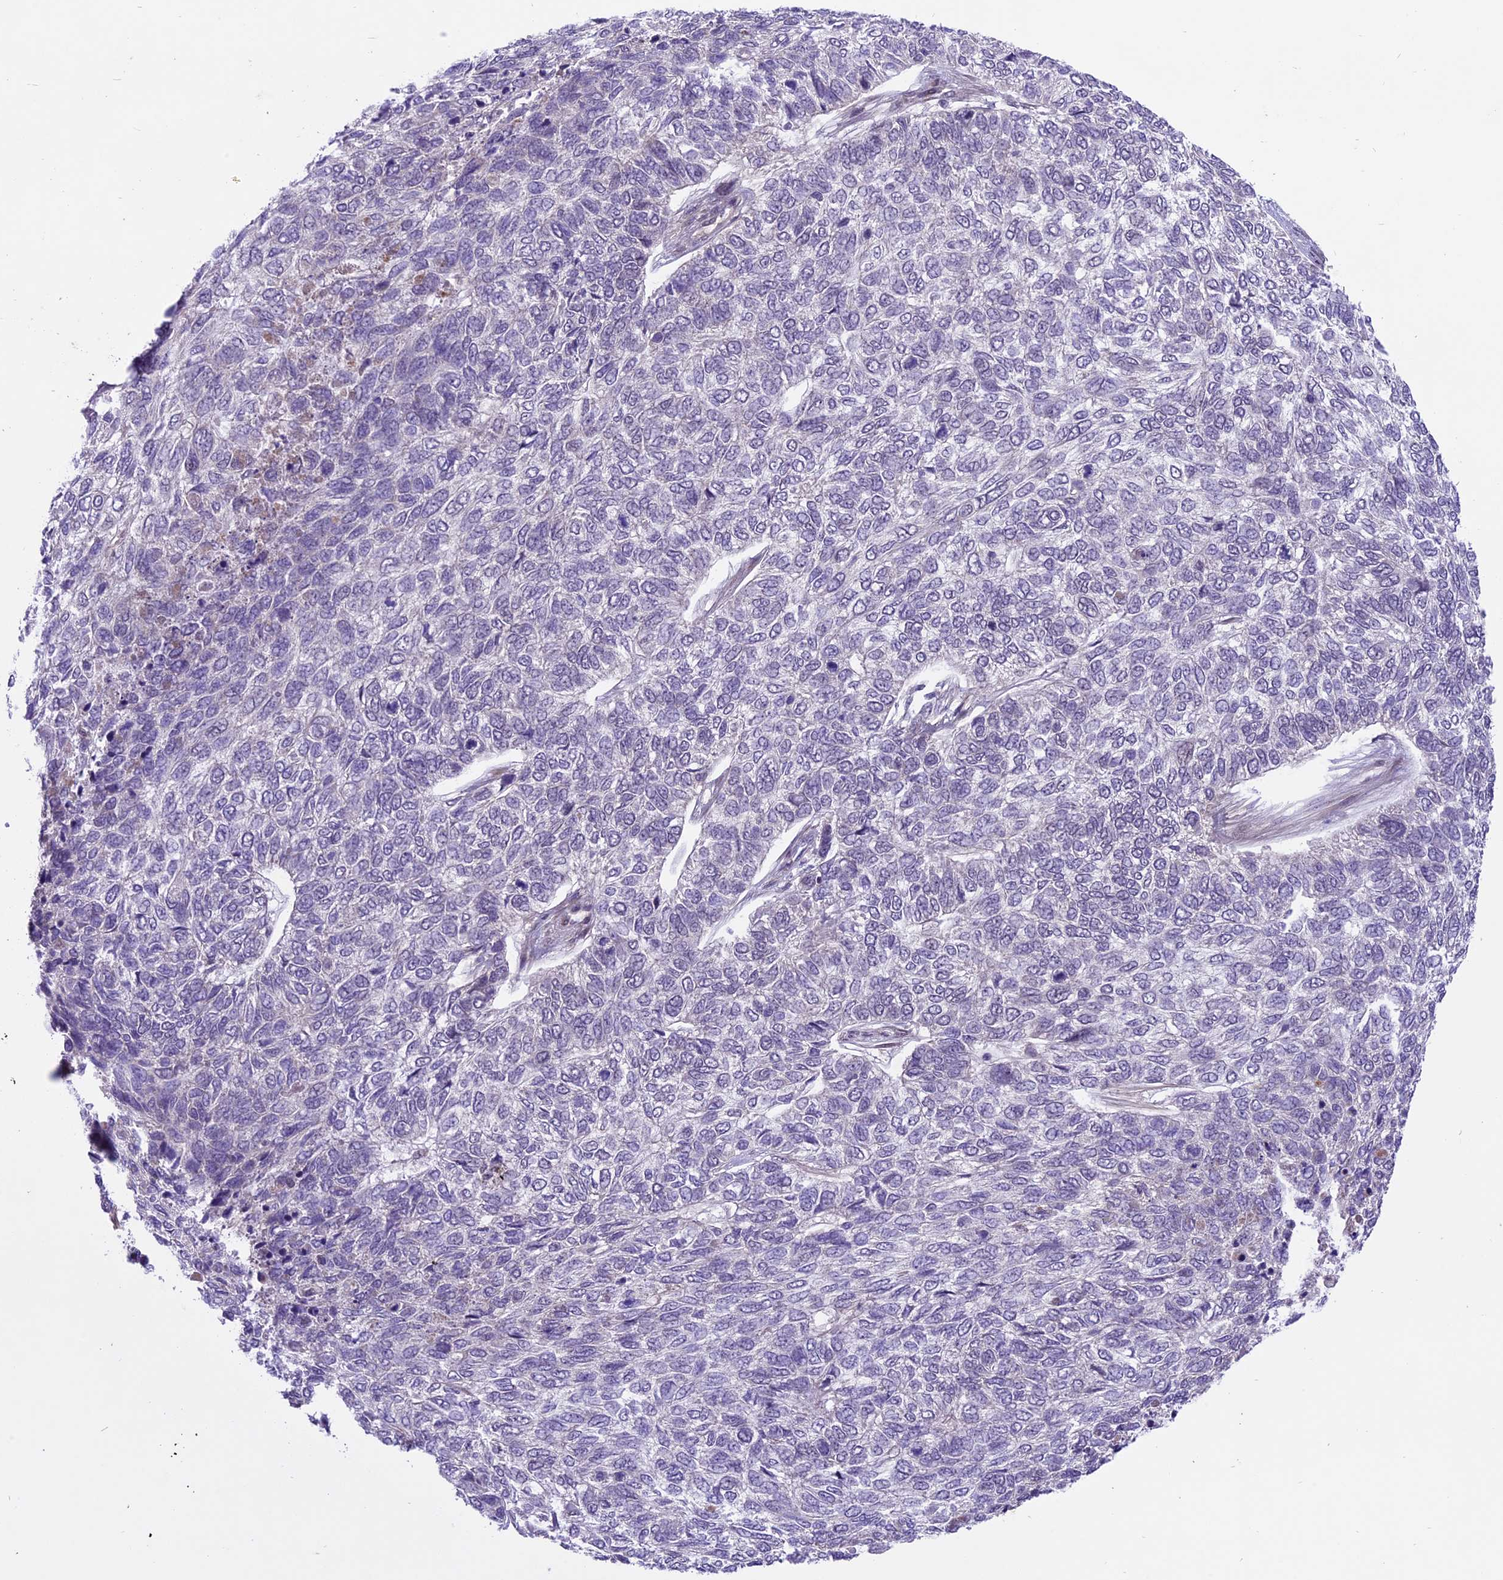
{"staining": {"intensity": "negative", "quantity": "none", "location": "none"}, "tissue": "skin cancer", "cell_type": "Tumor cells", "image_type": "cancer", "snomed": [{"axis": "morphology", "description": "Basal cell carcinoma"}, {"axis": "topography", "description": "Skin"}], "caption": "Tumor cells show no significant staining in skin cancer (basal cell carcinoma). The staining was performed using DAB (3,3'-diaminobenzidine) to visualize the protein expression in brown, while the nuclei were stained in blue with hematoxylin (Magnification: 20x).", "gene": "SPRED1", "patient": {"sex": "female", "age": 65}}